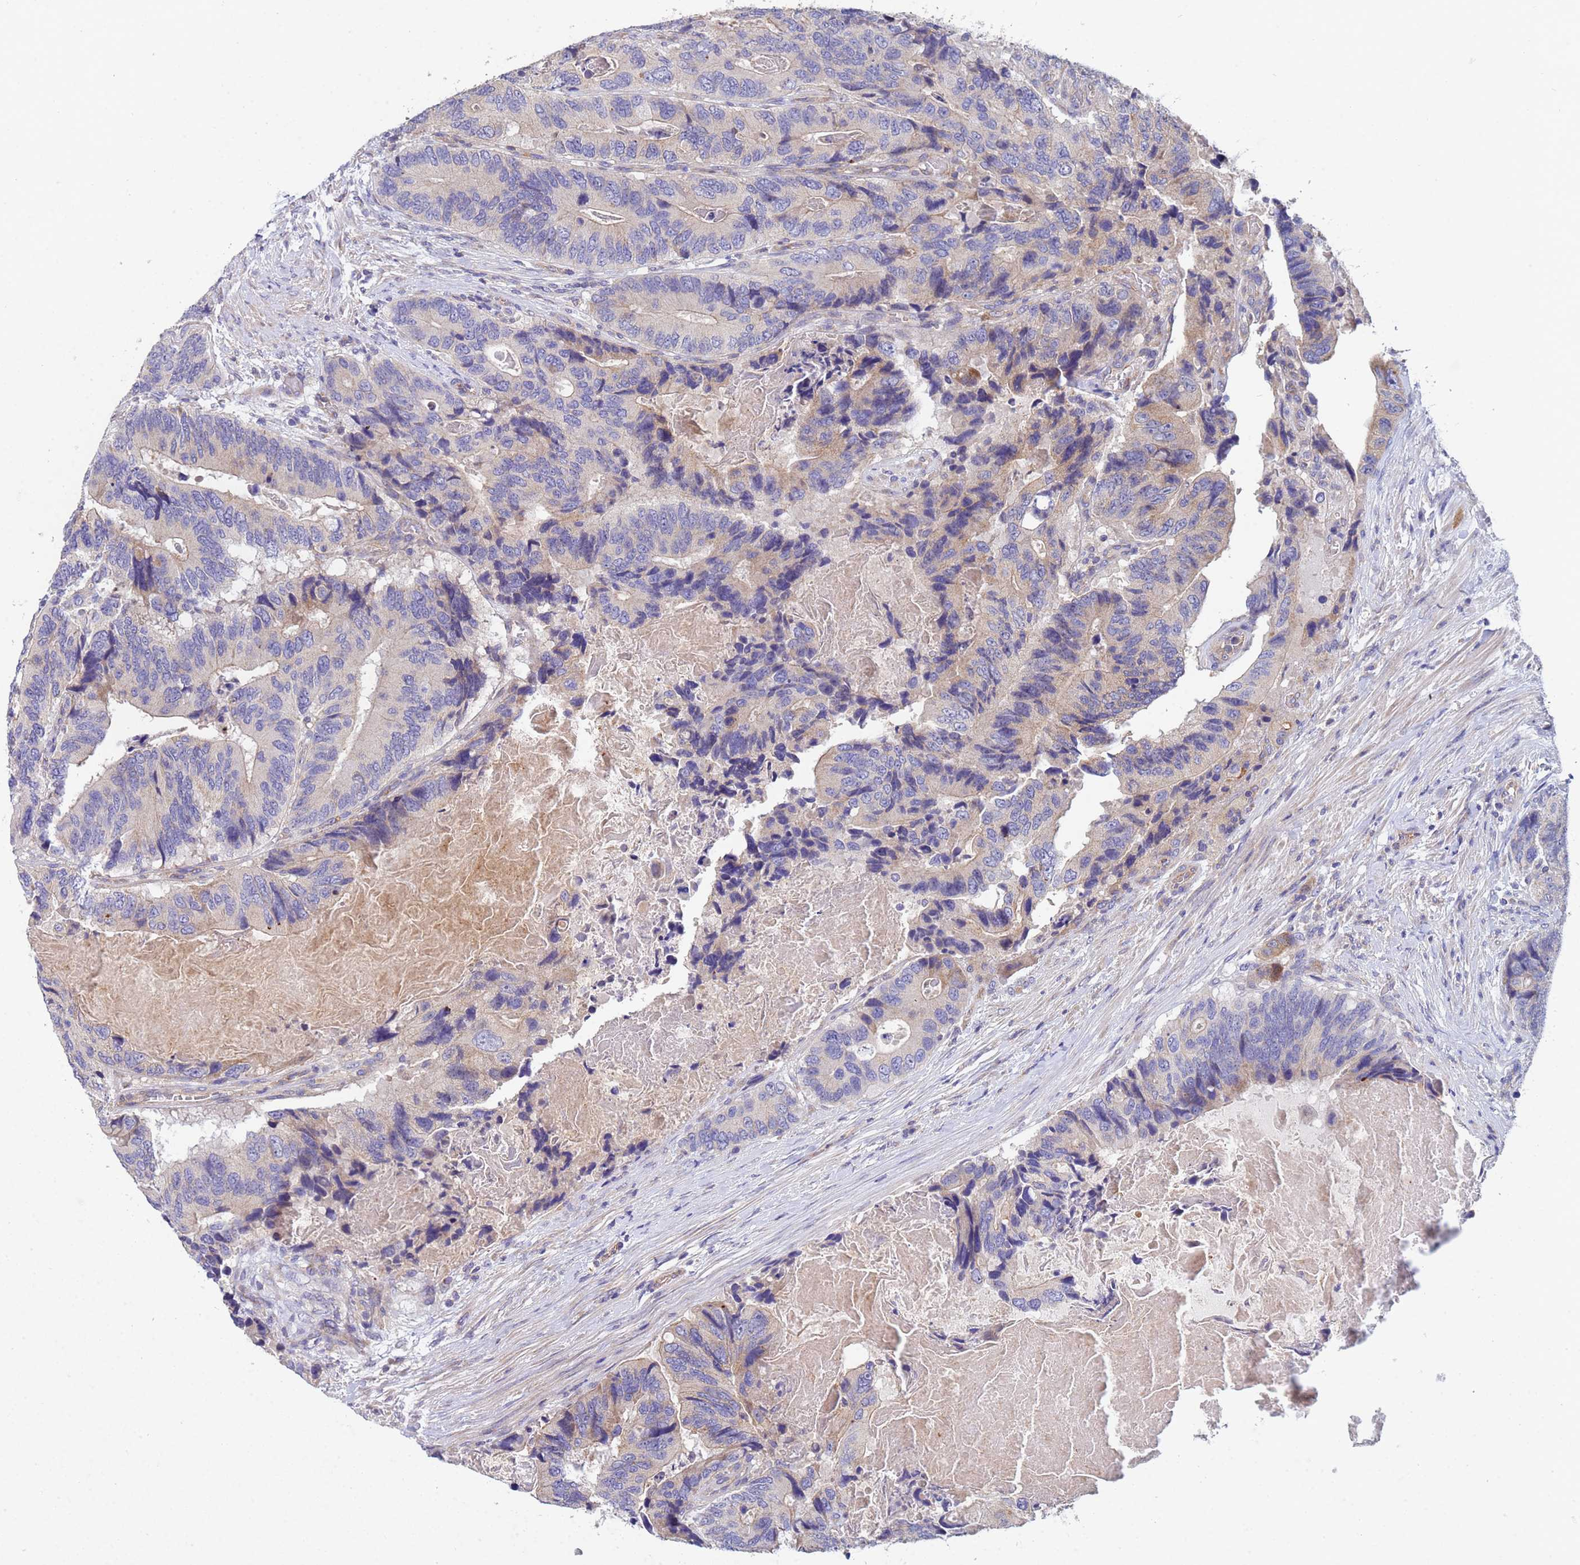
{"staining": {"intensity": "weak", "quantity": "<25%", "location": "cytoplasmic/membranous"}, "tissue": "colorectal cancer", "cell_type": "Tumor cells", "image_type": "cancer", "snomed": [{"axis": "morphology", "description": "Adenocarcinoma, NOS"}, {"axis": "topography", "description": "Colon"}], "caption": "Photomicrograph shows no significant protein positivity in tumor cells of colorectal adenocarcinoma.", "gene": "CDC34", "patient": {"sex": "male", "age": 84}}